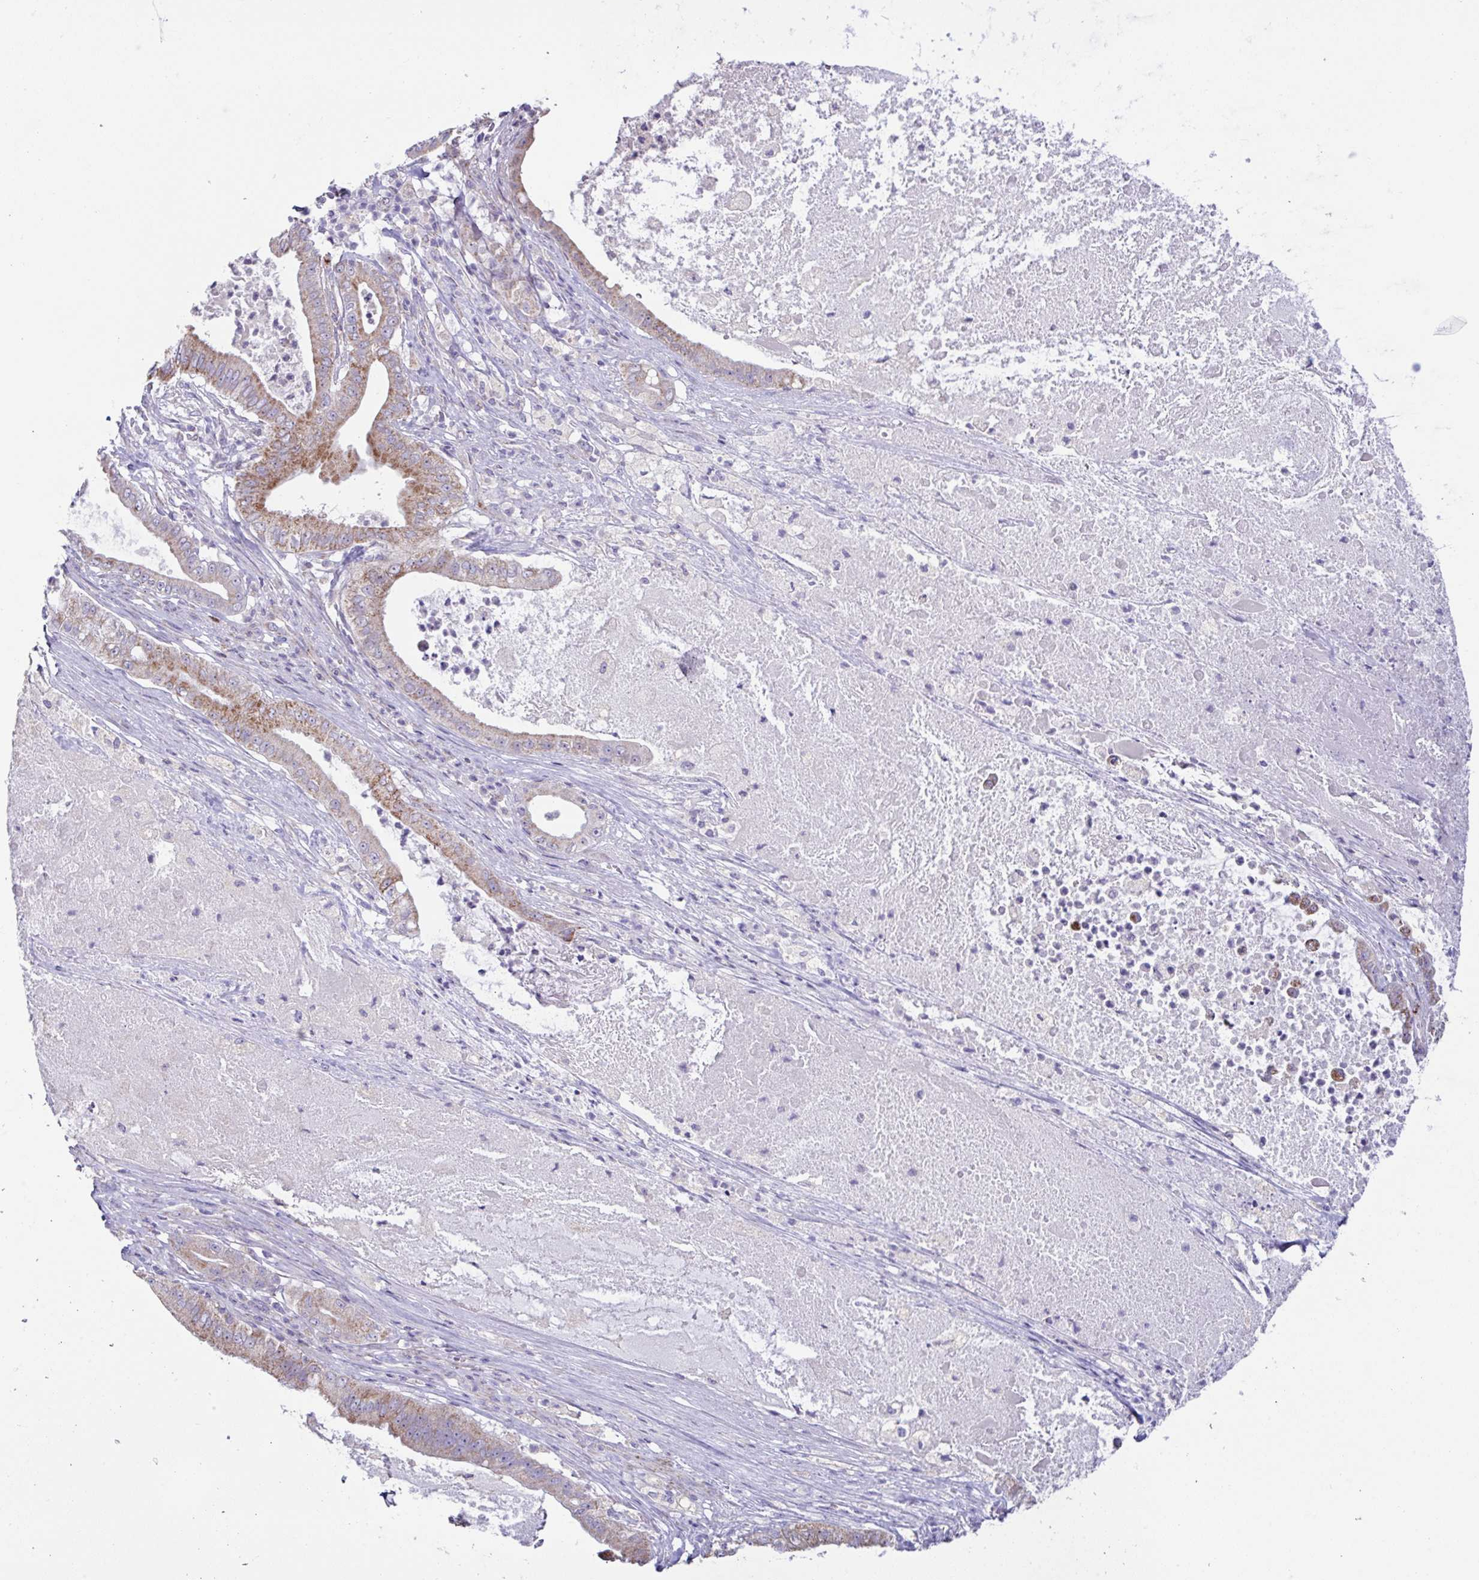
{"staining": {"intensity": "moderate", "quantity": ">75%", "location": "cytoplasmic/membranous"}, "tissue": "pancreatic cancer", "cell_type": "Tumor cells", "image_type": "cancer", "snomed": [{"axis": "morphology", "description": "Adenocarcinoma, NOS"}, {"axis": "topography", "description": "Pancreas"}], "caption": "Approximately >75% of tumor cells in adenocarcinoma (pancreatic) display moderate cytoplasmic/membranous protein staining as visualized by brown immunohistochemical staining.", "gene": "DOK7", "patient": {"sex": "male", "age": 71}}